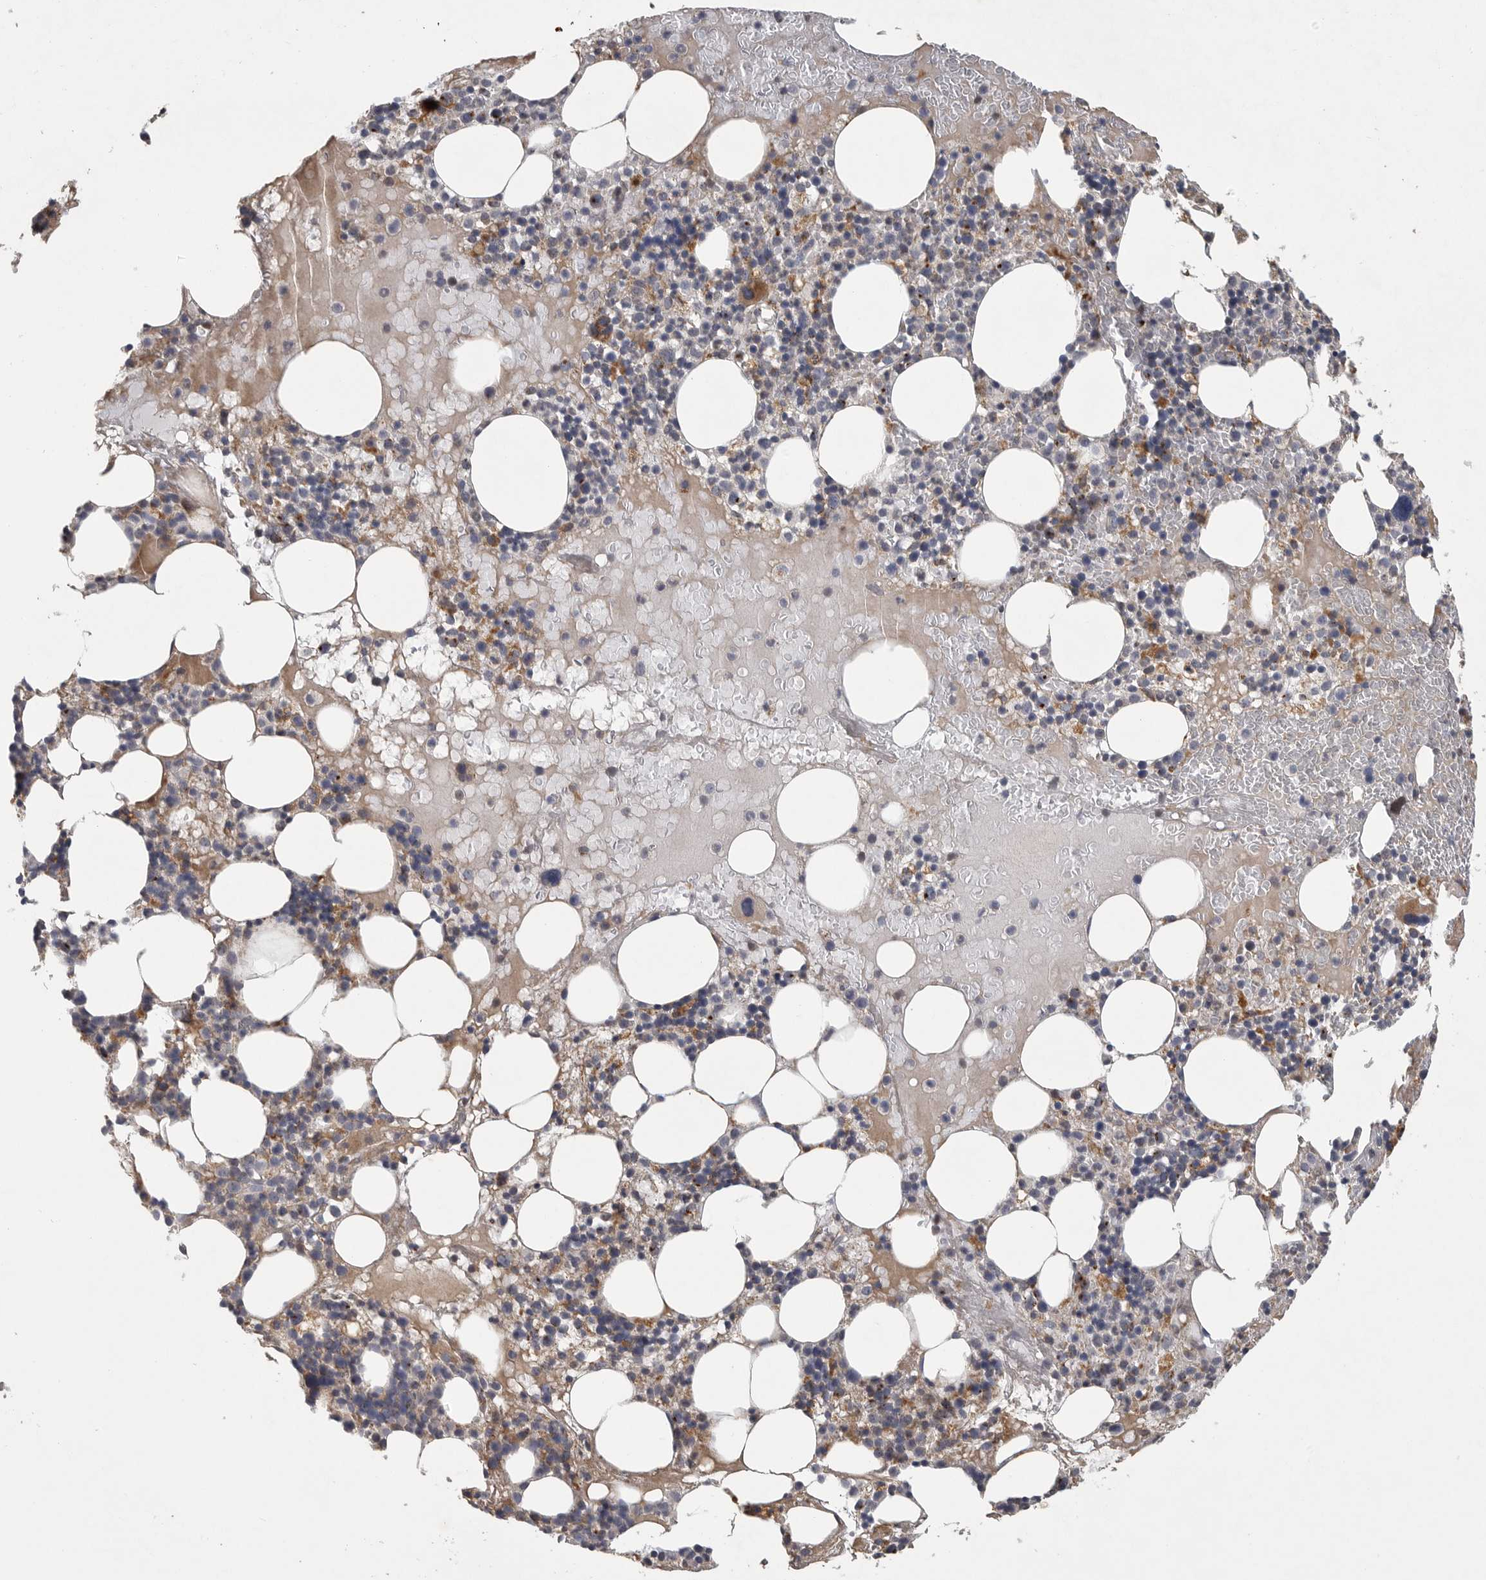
{"staining": {"intensity": "moderate", "quantity": "<25%", "location": "cytoplasmic/membranous"}, "tissue": "bone marrow", "cell_type": "Hematopoietic cells", "image_type": "normal", "snomed": [{"axis": "morphology", "description": "Normal tissue, NOS"}, {"axis": "morphology", "description": "Inflammation, NOS"}, {"axis": "topography", "description": "Bone marrow"}], "caption": "The micrograph reveals staining of normal bone marrow, revealing moderate cytoplasmic/membranous protein staining (brown color) within hematopoietic cells.", "gene": "LAMTOR3", "patient": {"sex": "female", "age": 77}}